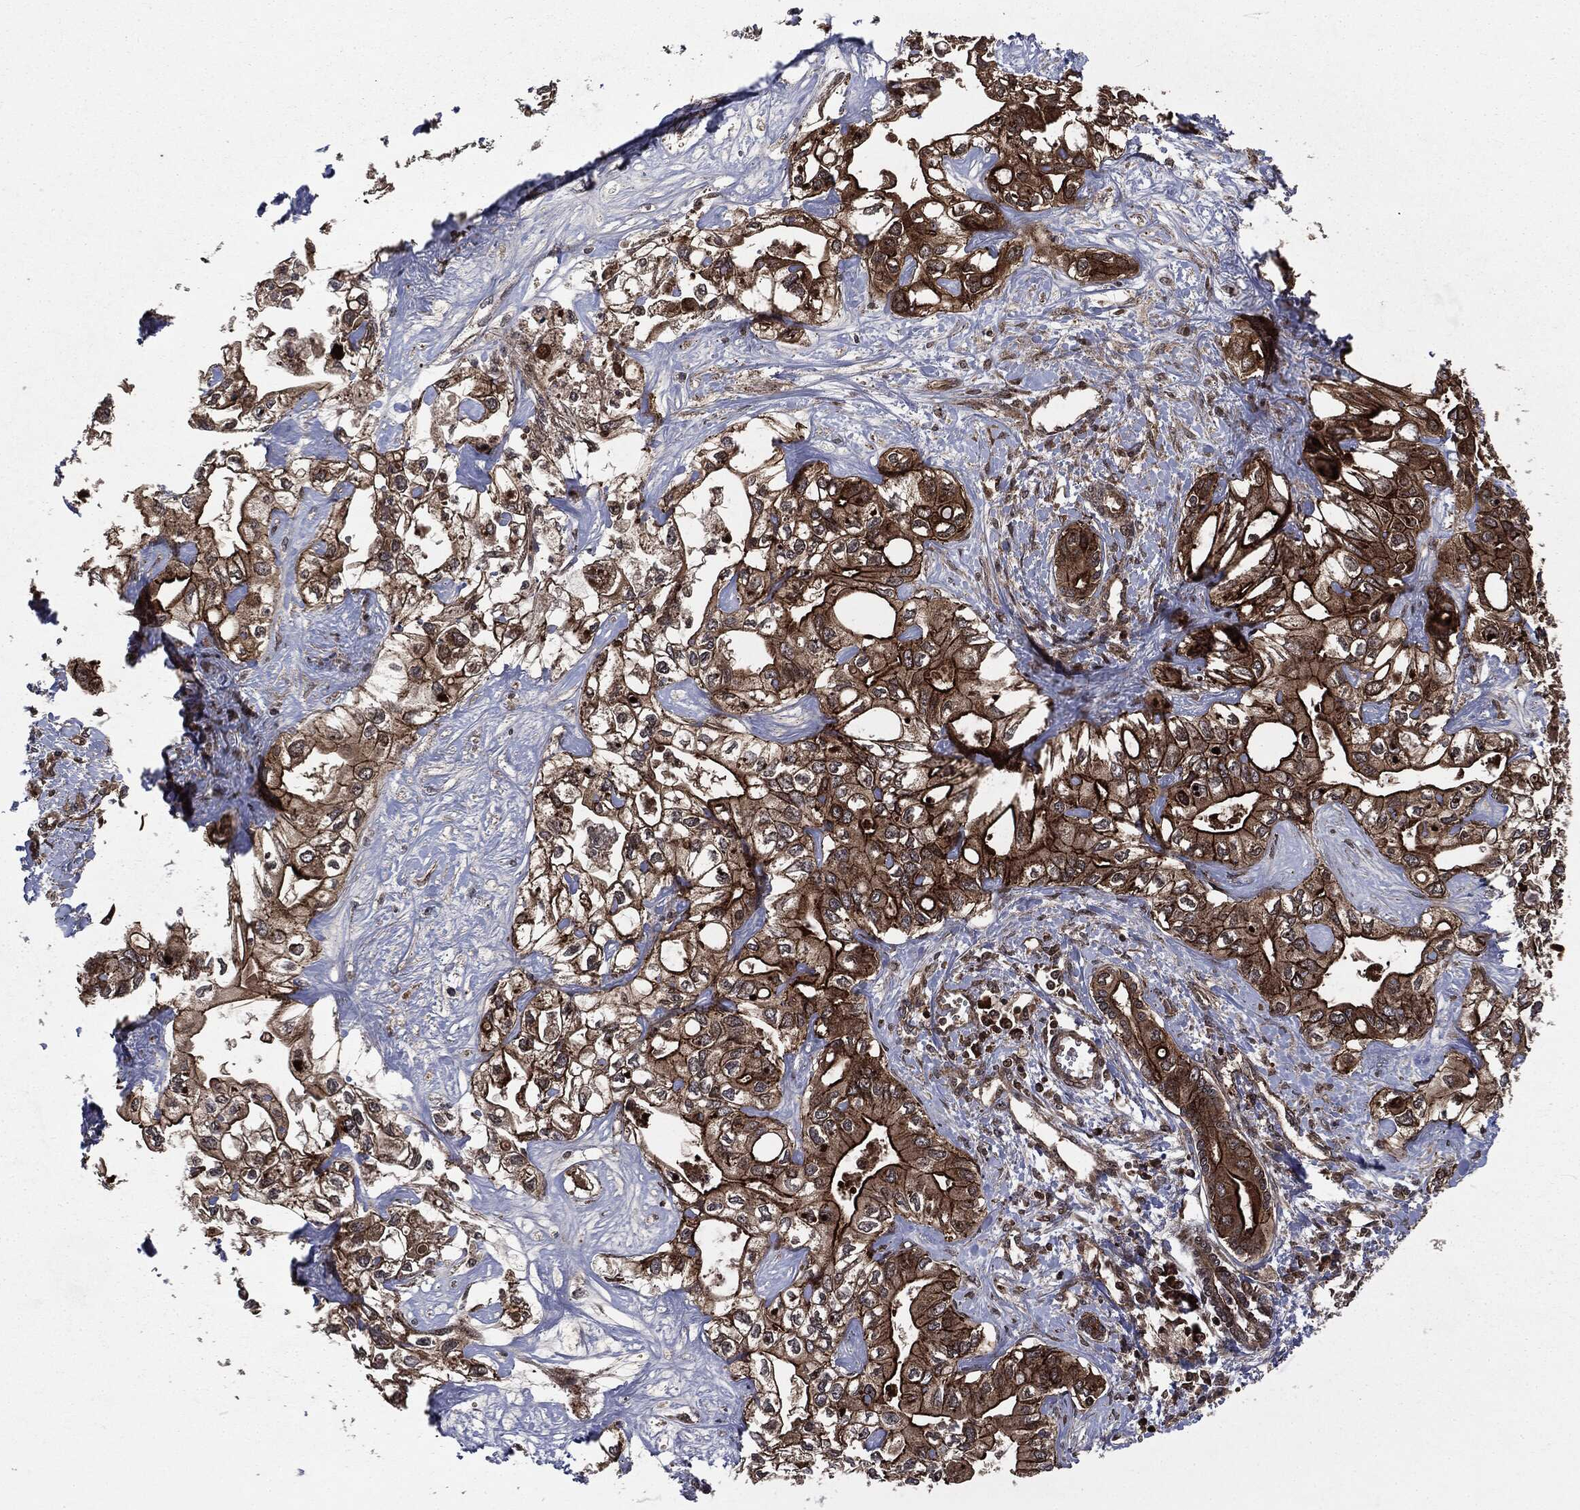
{"staining": {"intensity": "strong", "quantity": ">75%", "location": "cytoplasmic/membranous"}, "tissue": "liver cancer", "cell_type": "Tumor cells", "image_type": "cancer", "snomed": [{"axis": "morphology", "description": "Cholangiocarcinoma"}, {"axis": "topography", "description": "Liver"}], "caption": "Liver cholangiocarcinoma stained with a brown dye shows strong cytoplasmic/membranous positive staining in about >75% of tumor cells.", "gene": "CARD6", "patient": {"sex": "female", "age": 64}}